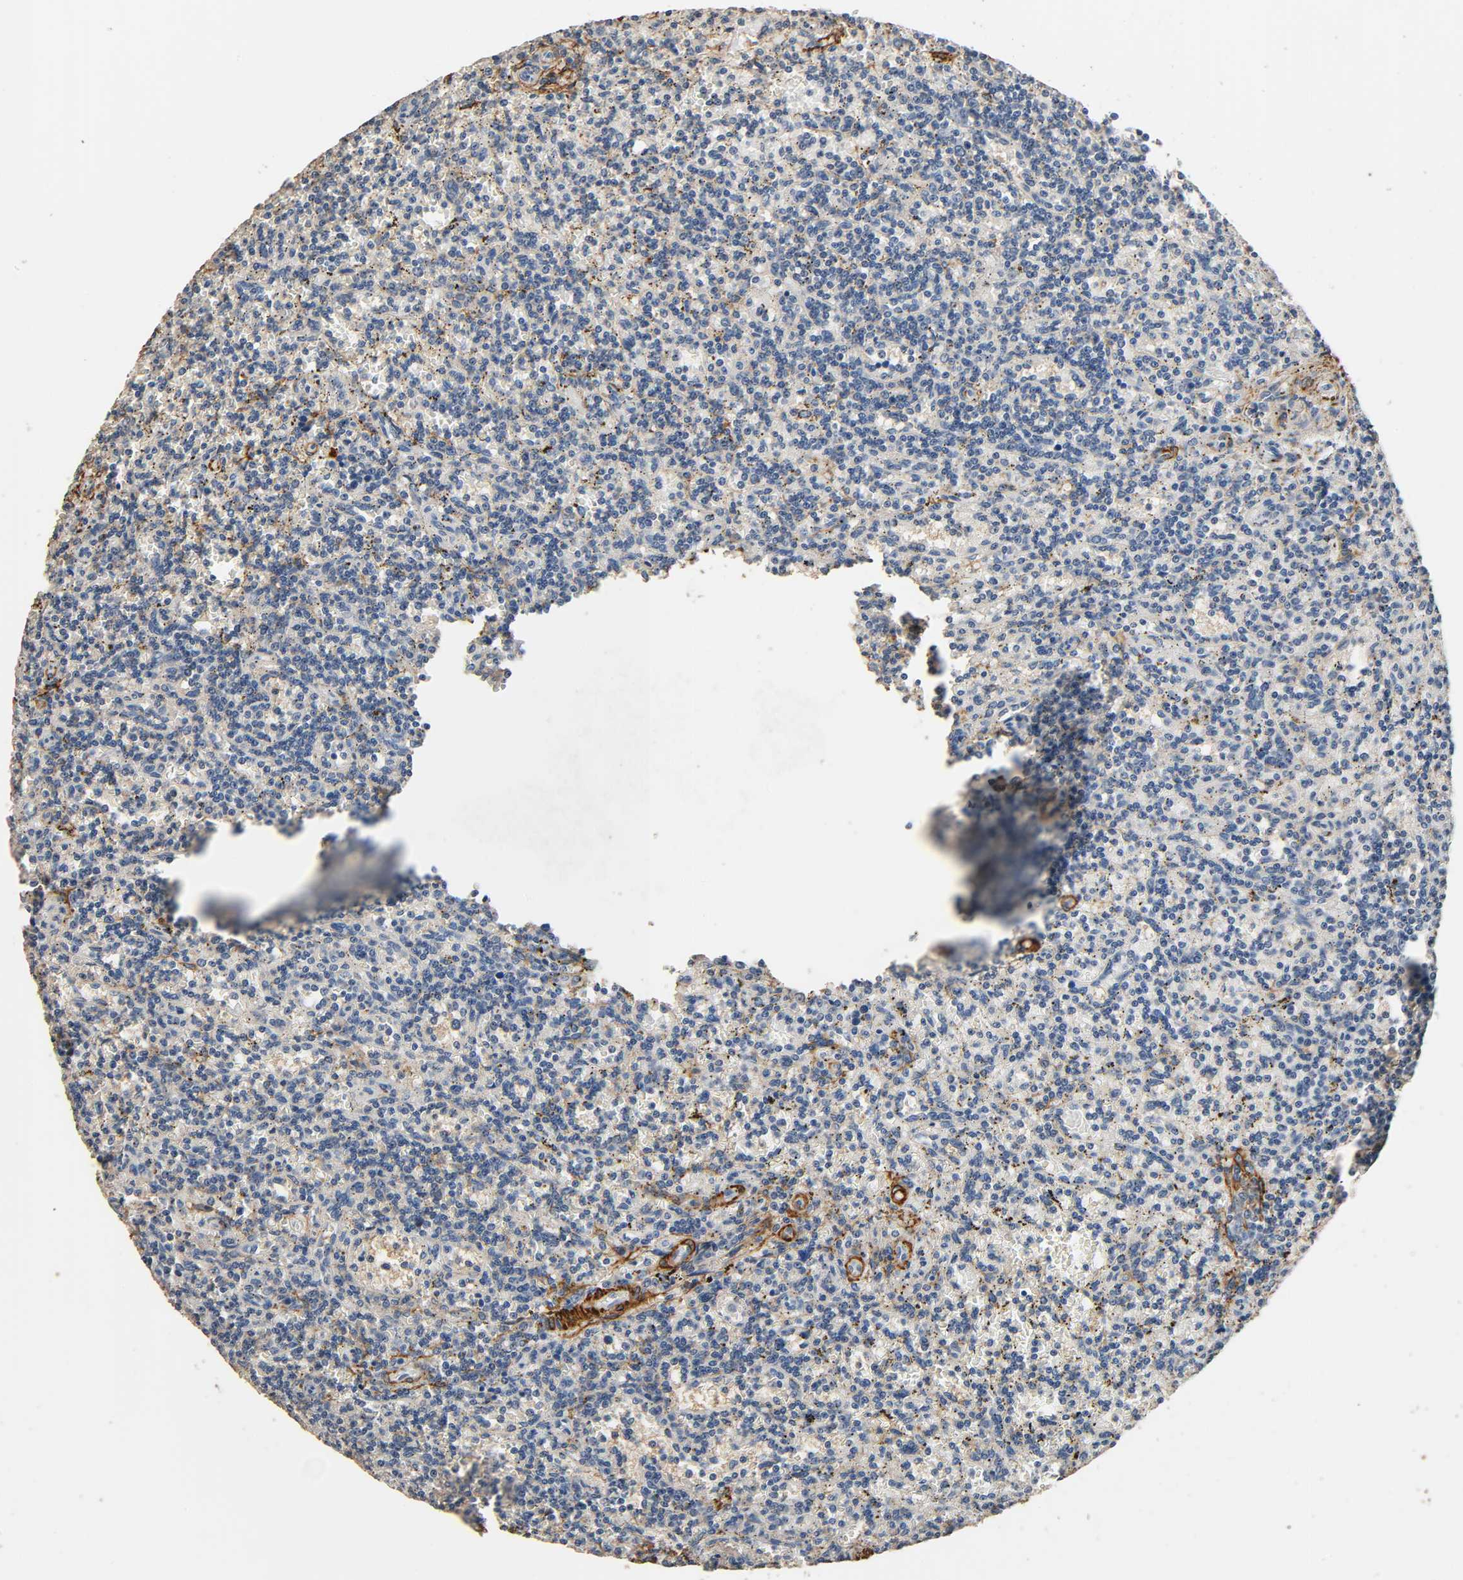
{"staining": {"intensity": "weak", "quantity": "<25%", "location": "cytoplasmic/membranous"}, "tissue": "lymphoma", "cell_type": "Tumor cells", "image_type": "cancer", "snomed": [{"axis": "morphology", "description": "Malignant lymphoma, non-Hodgkin's type, Low grade"}, {"axis": "topography", "description": "Spleen"}], "caption": "High magnification brightfield microscopy of low-grade malignant lymphoma, non-Hodgkin's type stained with DAB (3,3'-diaminobenzidine) (brown) and counterstained with hematoxylin (blue): tumor cells show no significant staining.", "gene": "GSTA3", "patient": {"sex": "male", "age": 73}}